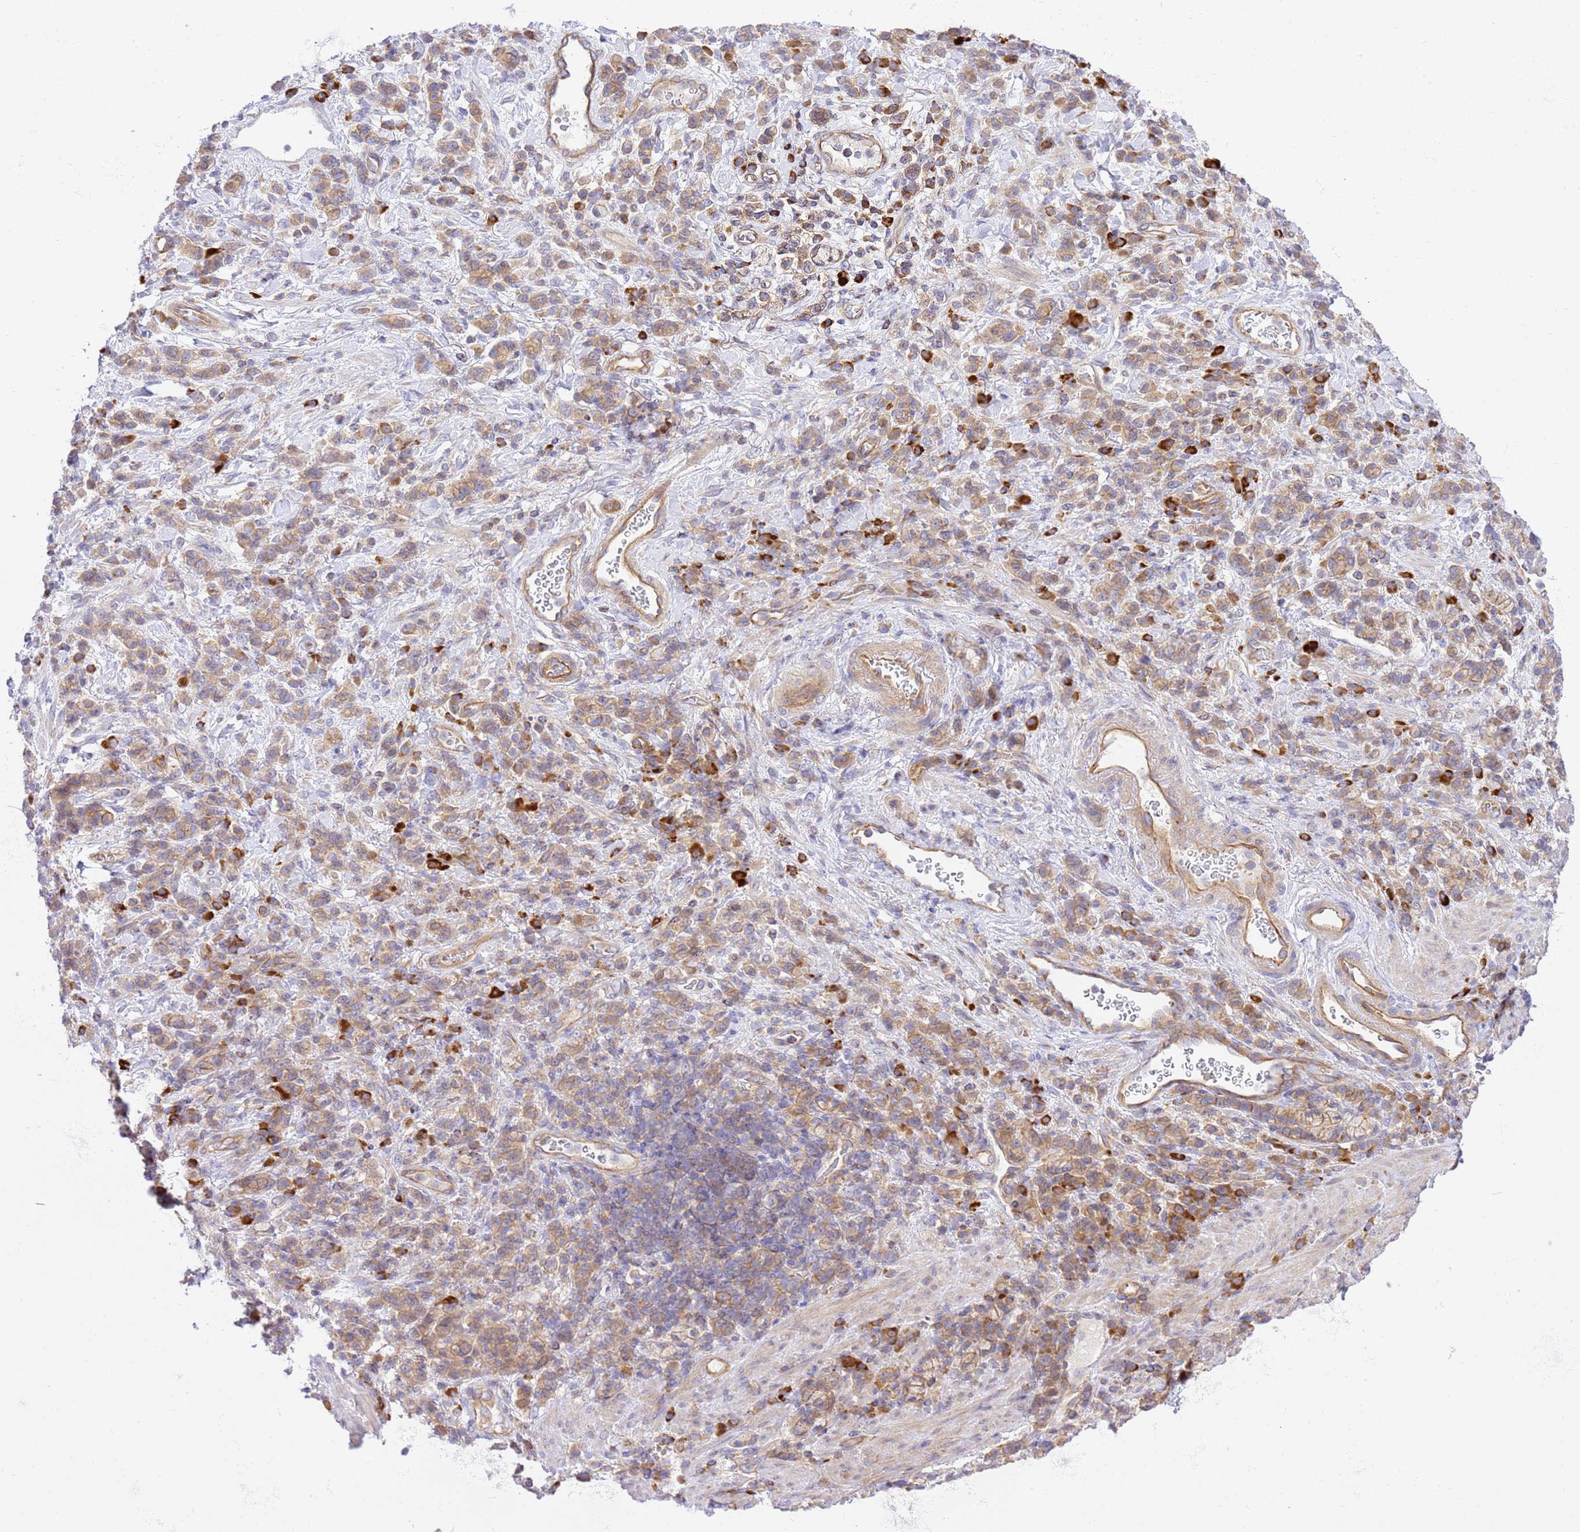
{"staining": {"intensity": "moderate", "quantity": ">75%", "location": "cytoplasmic/membranous"}, "tissue": "stomach cancer", "cell_type": "Tumor cells", "image_type": "cancer", "snomed": [{"axis": "morphology", "description": "Adenocarcinoma, NOS"}, {"axis": "topography", "description": "Stomach"}], "caption": "The histopathology image displays immunohistochemical staining of stomach cancer. There is moderate cytoplasmic/membranous expression is appreciated in about >75% of tumor cells.", "gene": "EFCAB8", "patient": {"sex": "male", "age": 77}}